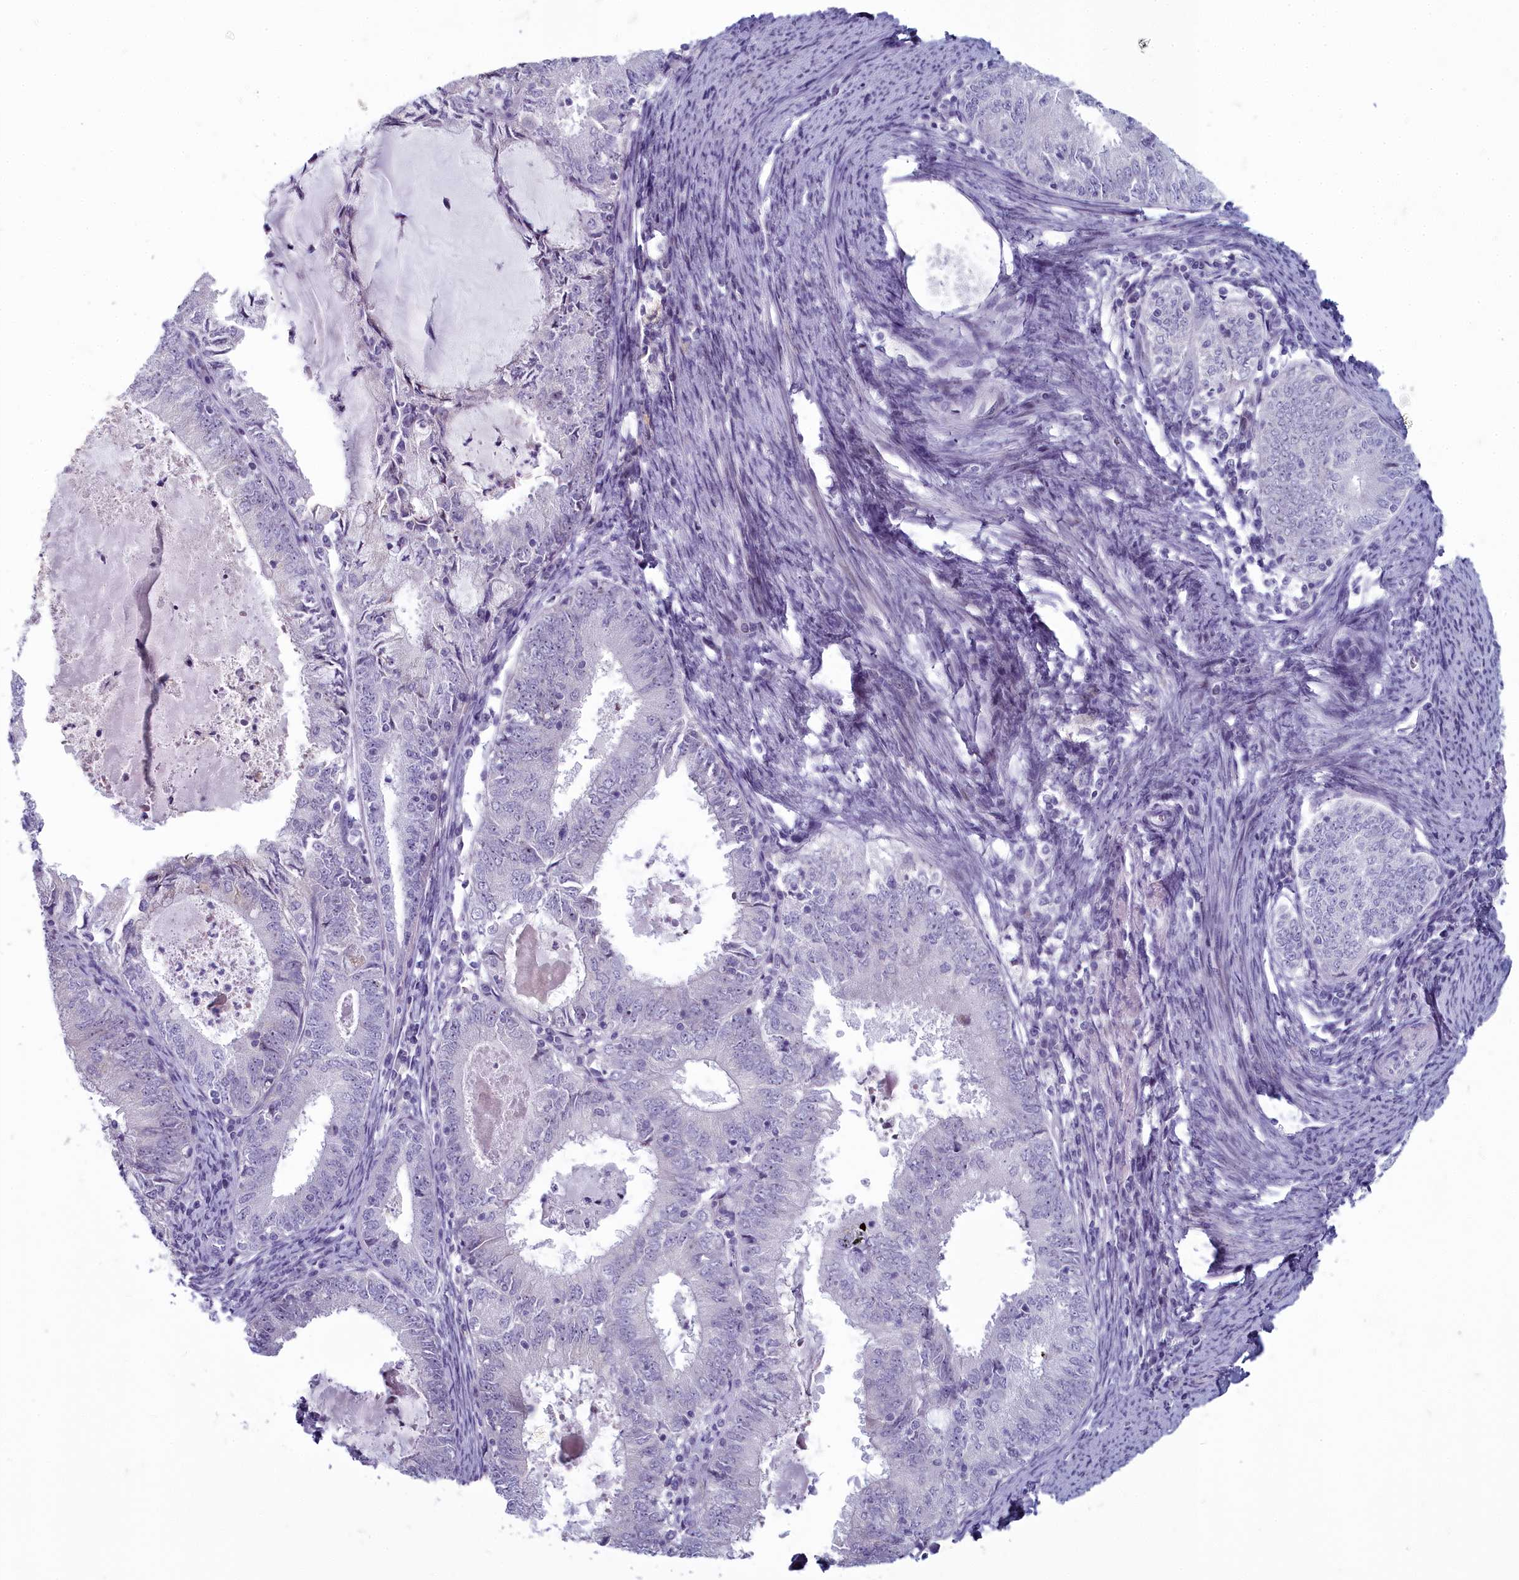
{"staining": {"intensity": "negative", "quantity": "none", "location": "none"}, "tissue": "endometrial cancer", "cell_type": "Tumor cells", "image_type": "cancer", "snomed": [{"axis": "morphology", "description": "Adenocarcinoma, NOS"}, {"axis": "topography", "description": "Endometrium"}], "caption": "DAB immunohistochemical staining of adenocarcinoma (endometrial) reveals no significant staining in tumor cells.", "gene": "INSYN2A", "patient": {"sex": "female", "age": 57}}